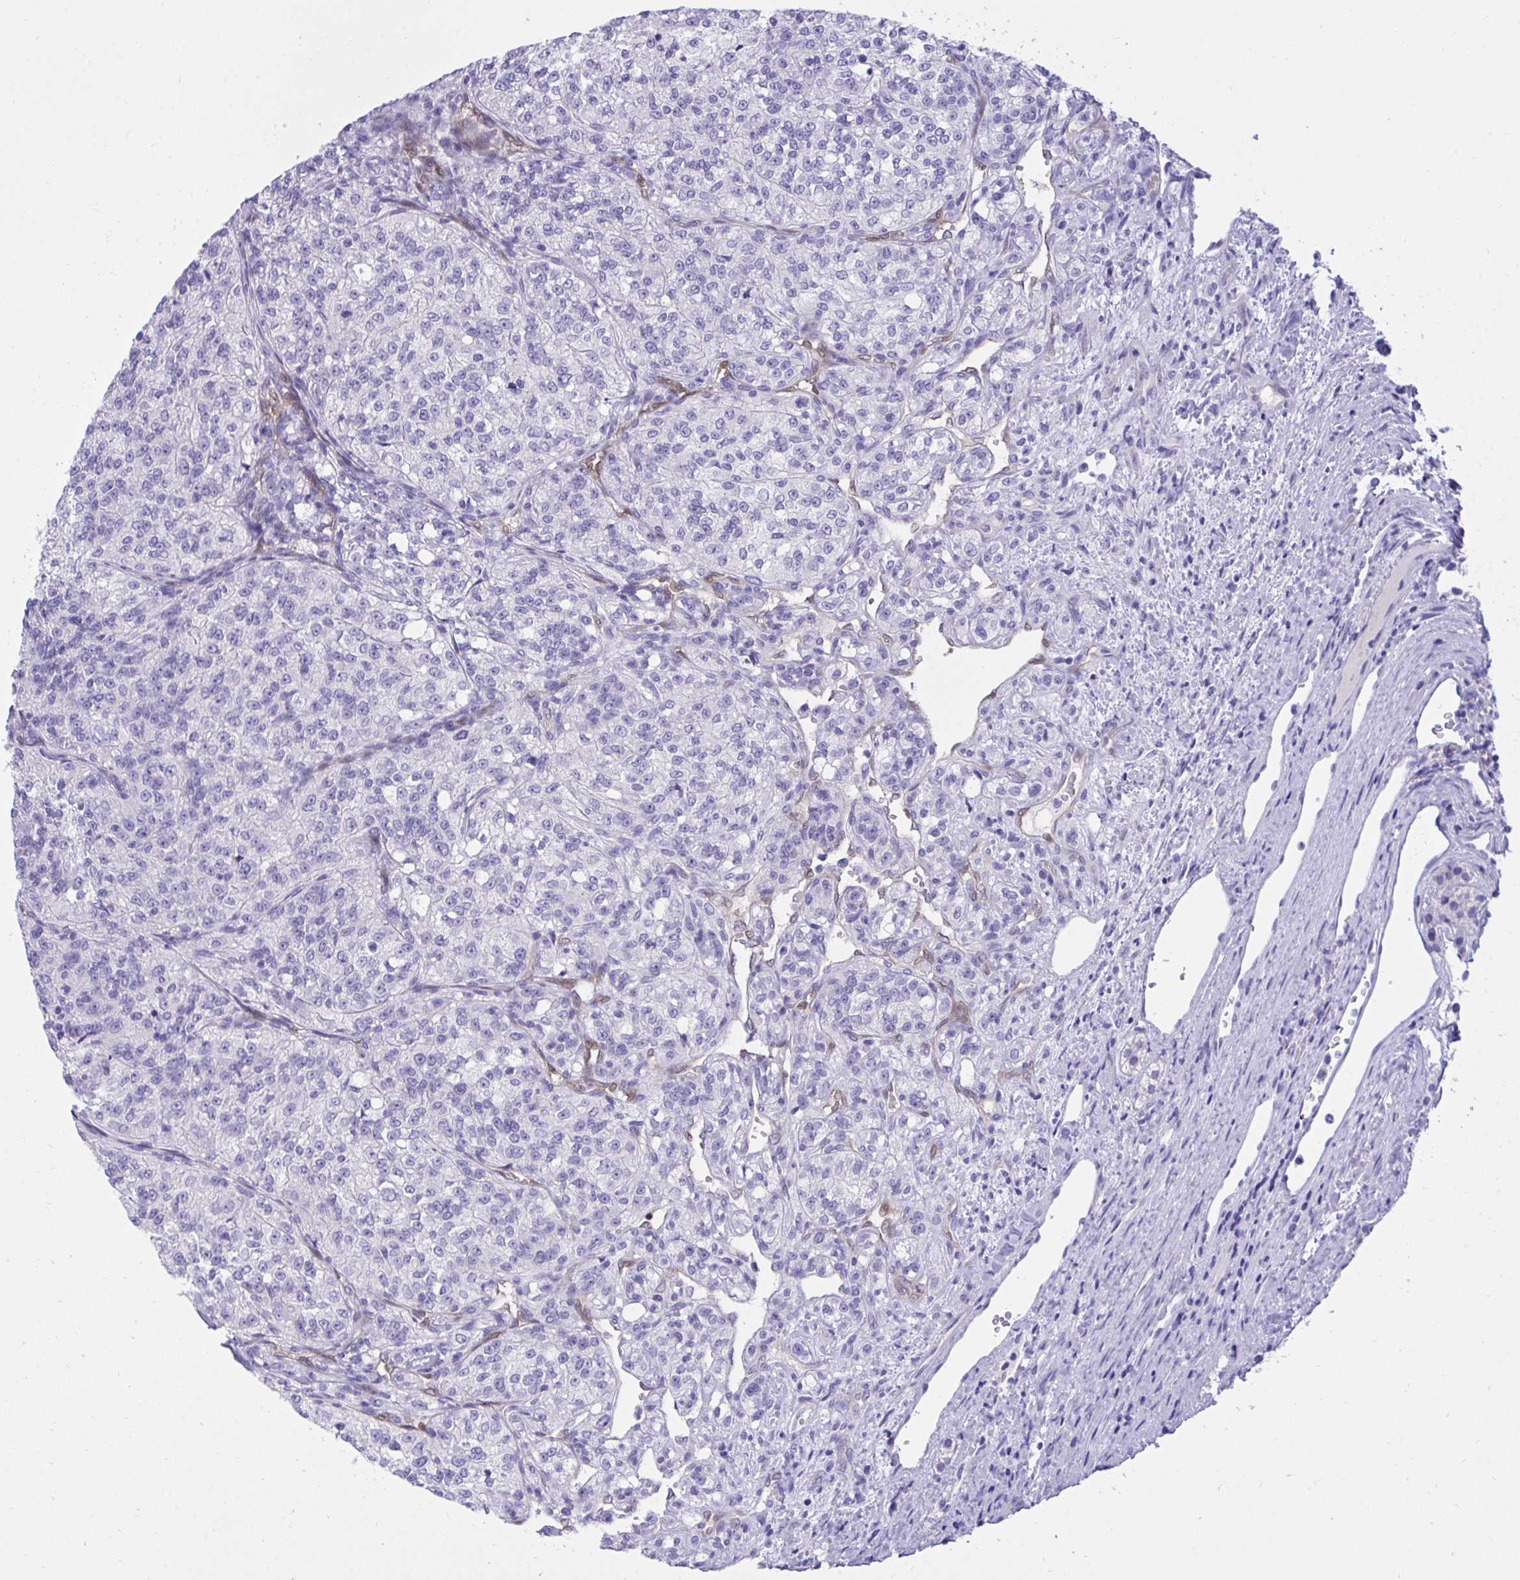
{"staining": {"intensity": "negative", "quantity": "none", "location": "none"}, "tissue": "renal cancer", "cell_type": "Tumor cells", "image_type": "cancer", "snomed": [{"axis": "morphology", "description": "Adenocarcinoma, NOS"}, {"axis": "topography", "description": "Kidney"}], "caption": "High magnification brightfield microscopy of renal adenocarcinoma stained with DAB (3,3'-diaminobenzidine) (brown) and counterstained with hematoxylin (blue): tumor cells show no significant positivity.", "gene": "PGM2L1", "patient": {"sex": "female", "age": 63}}